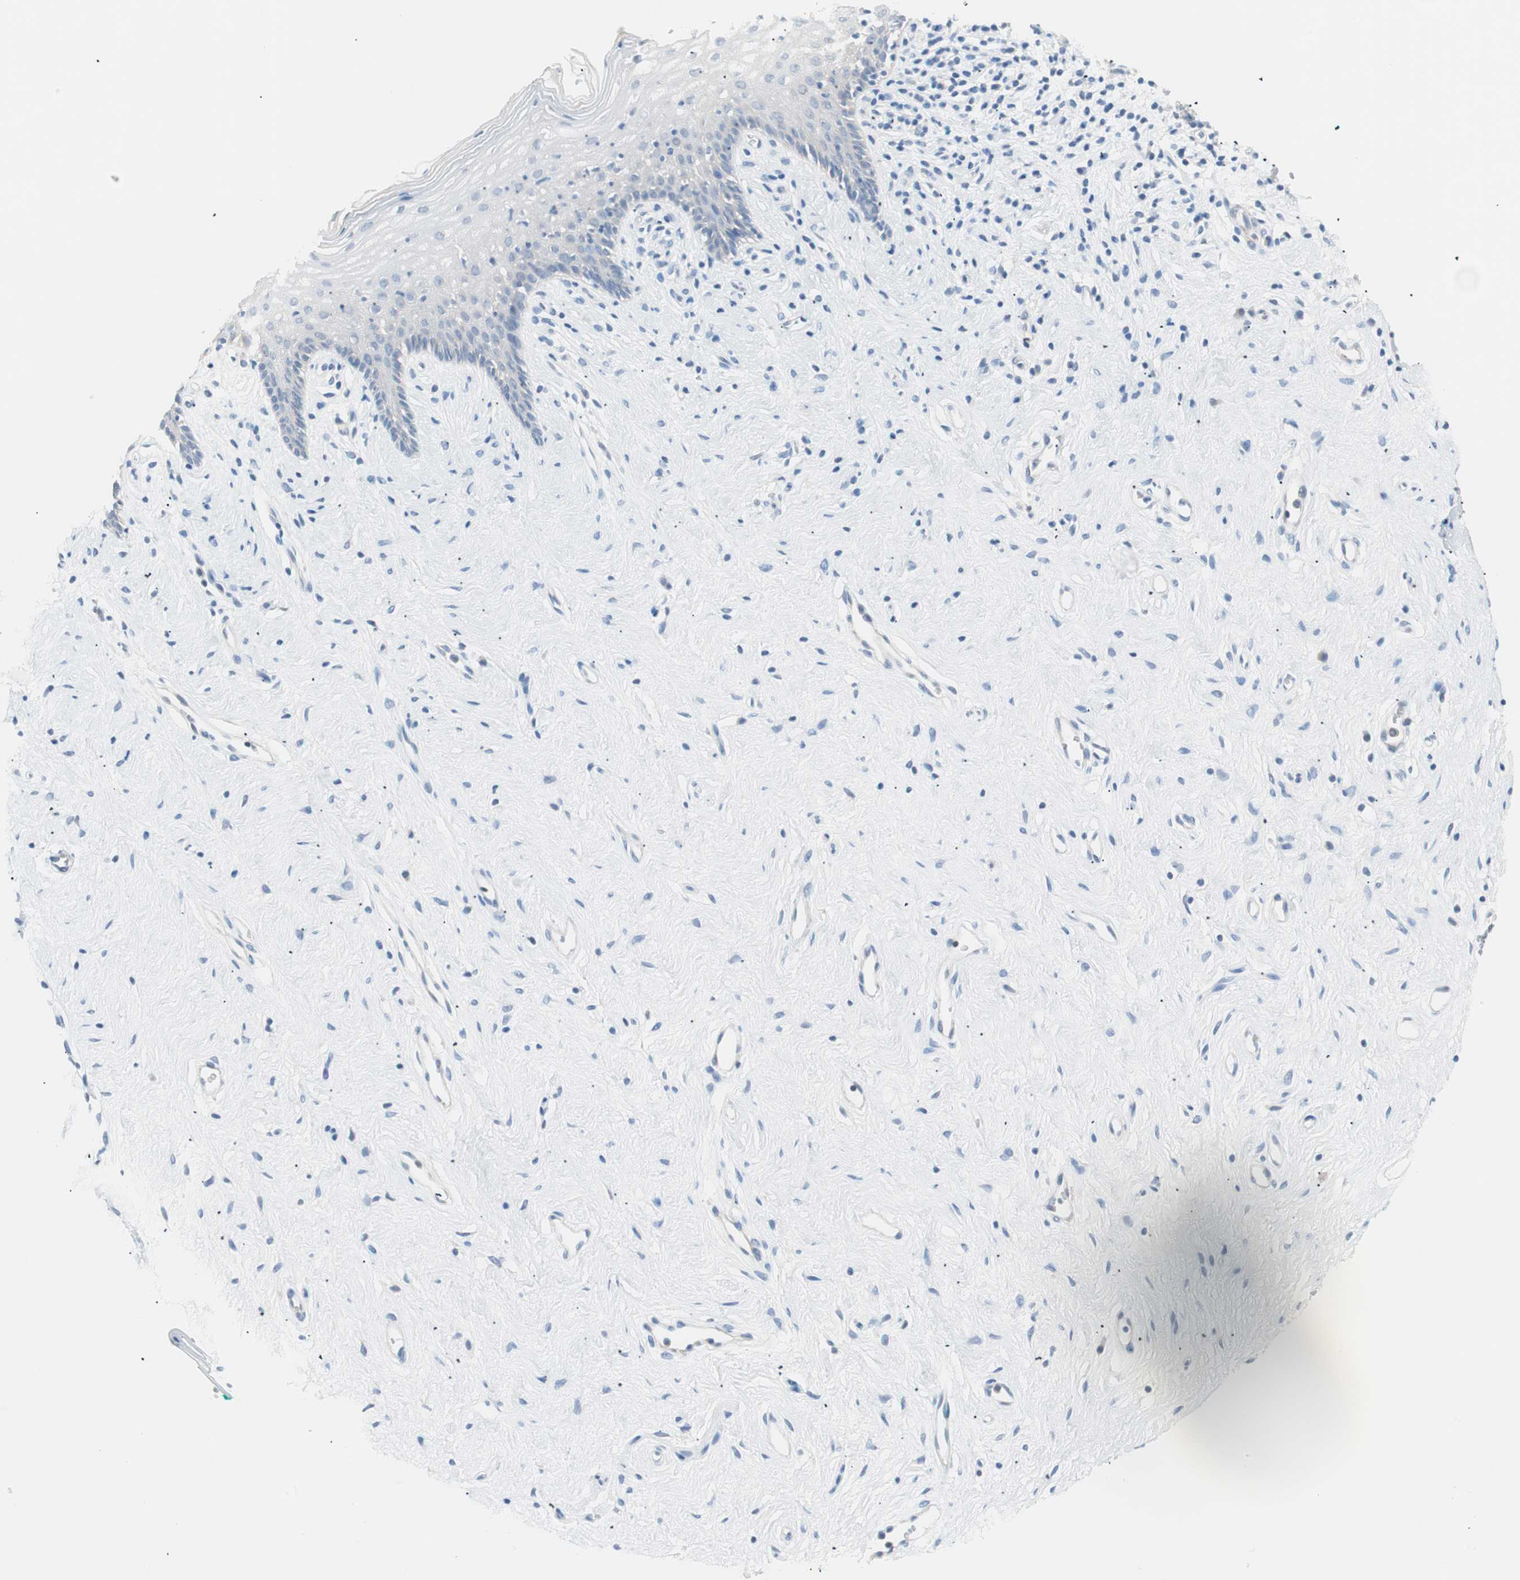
{"staining": {"intensity": "negative", "quantity": "none", "location": "none"}, "tissue": "vagina", "cell_type": "Squamous epithelial cells", "image_type": "normal", "snomed": [{"axis": "morphology", "description": "Normal tissue, NOS"}, {"axis": "topography", "description": "Vagina"}], "caption": "DAB (3,3'-diaminobenzidine) immunohistochemical staining of unremarkable human vagina shows no significant expression in squamous epithelial cells.", "gene": "VIL1", "patient": {"sex": "female", "age": 44}}